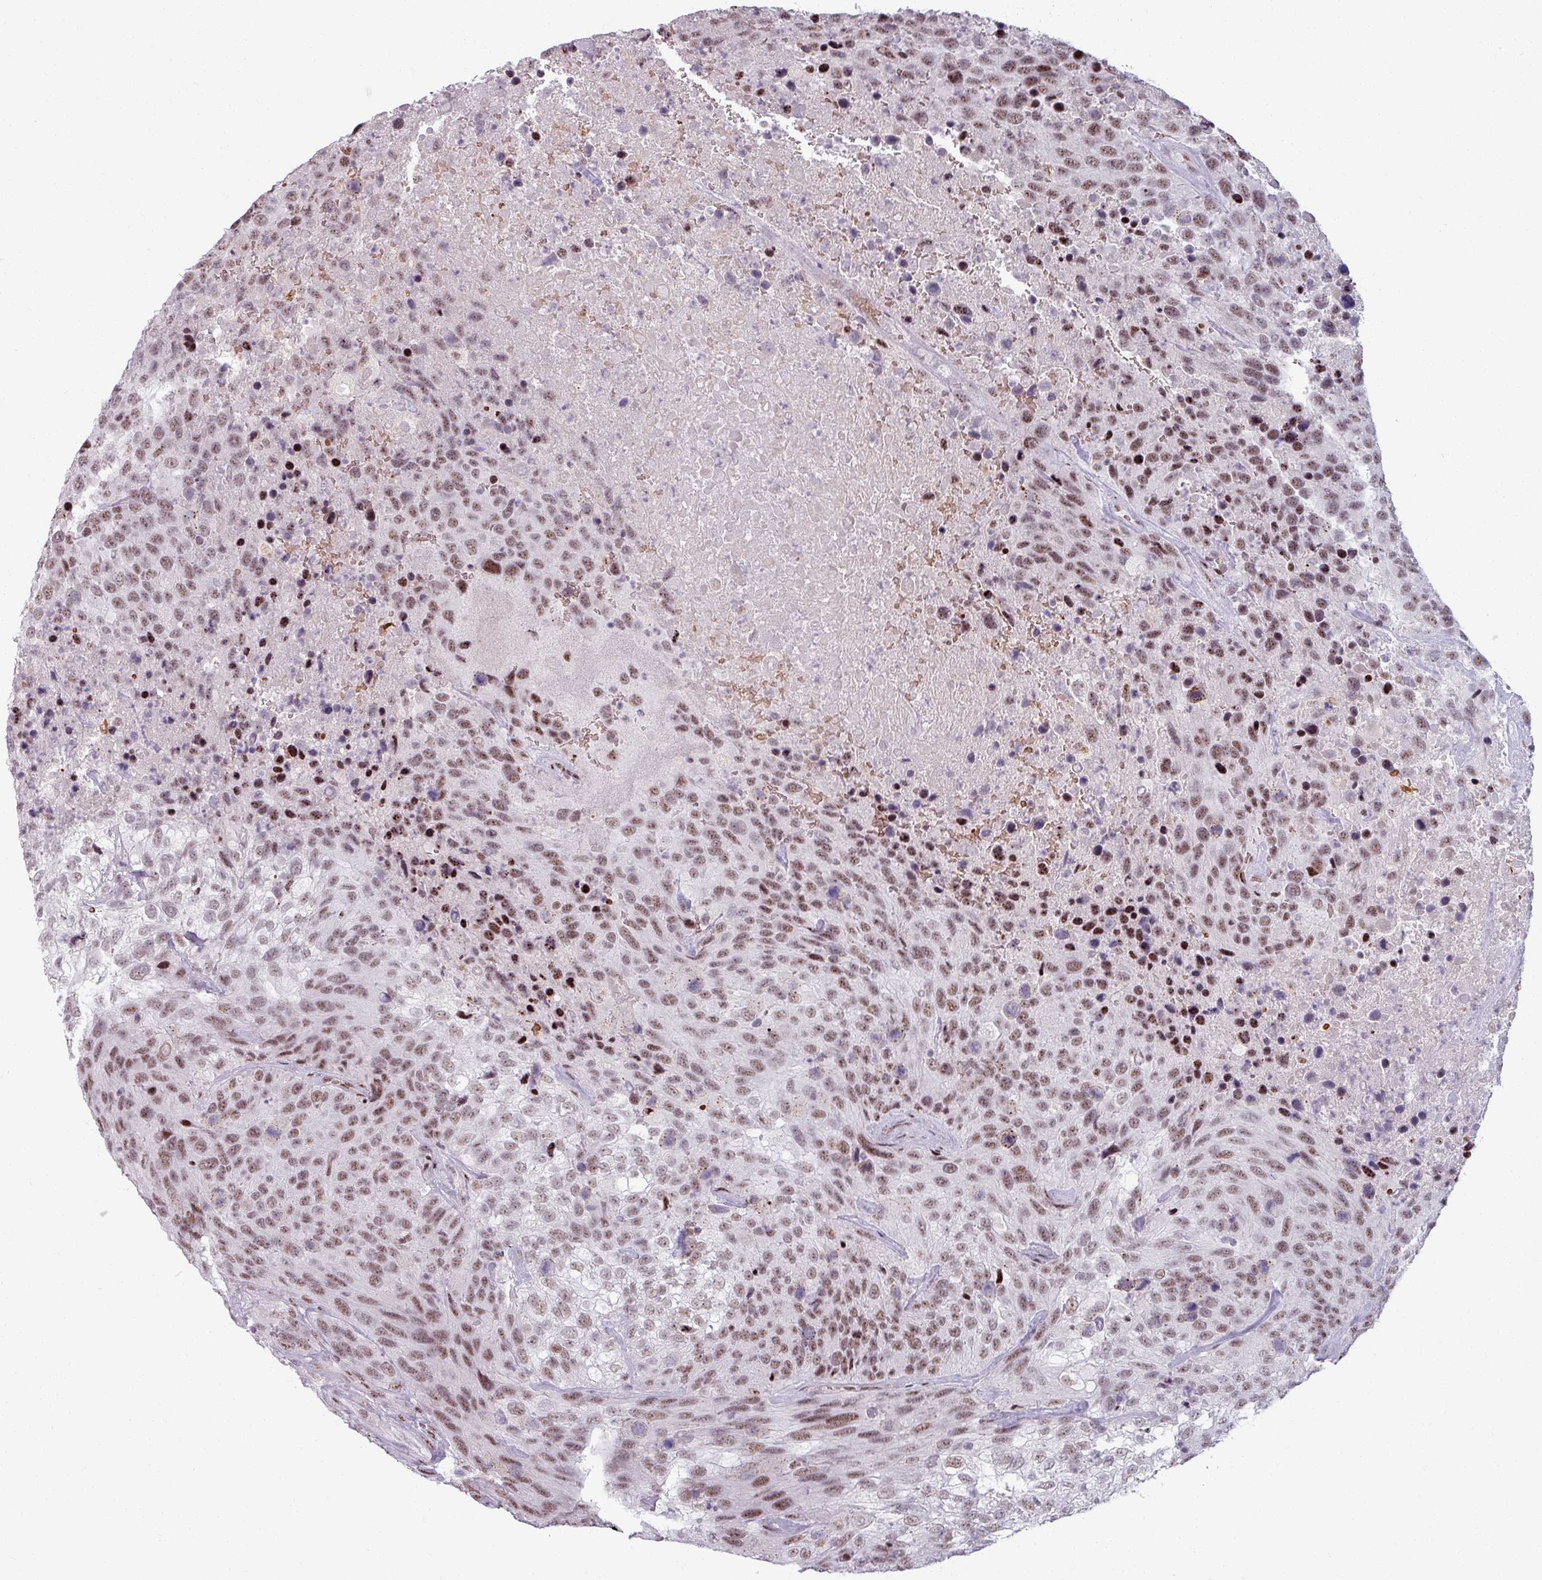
{"staining": {"intensity": "moderate", "quantity": ">75%", "location": "nuclear"}, "tissue": "urothelial cancer", "cell_type": "Tumor cells", "image_type": "cancer", "snomed": [{"axis": "morphology", "description": "Urothelial carcinoma, High grade"}, {"axis": "topography", "description": "Urinary bladder"}], "caption": "Immunohistochemistry (IHC) image of neoplastic tissue: human urothelial cancer stained using immunohistochemistry reveals medium levels of moderate protein expression localized specifically in the nuclear of tumor cells, appearing as a nuclear brown color.", "gene": "NCOR1", "patient": {"sex": "female", "age": 70}}